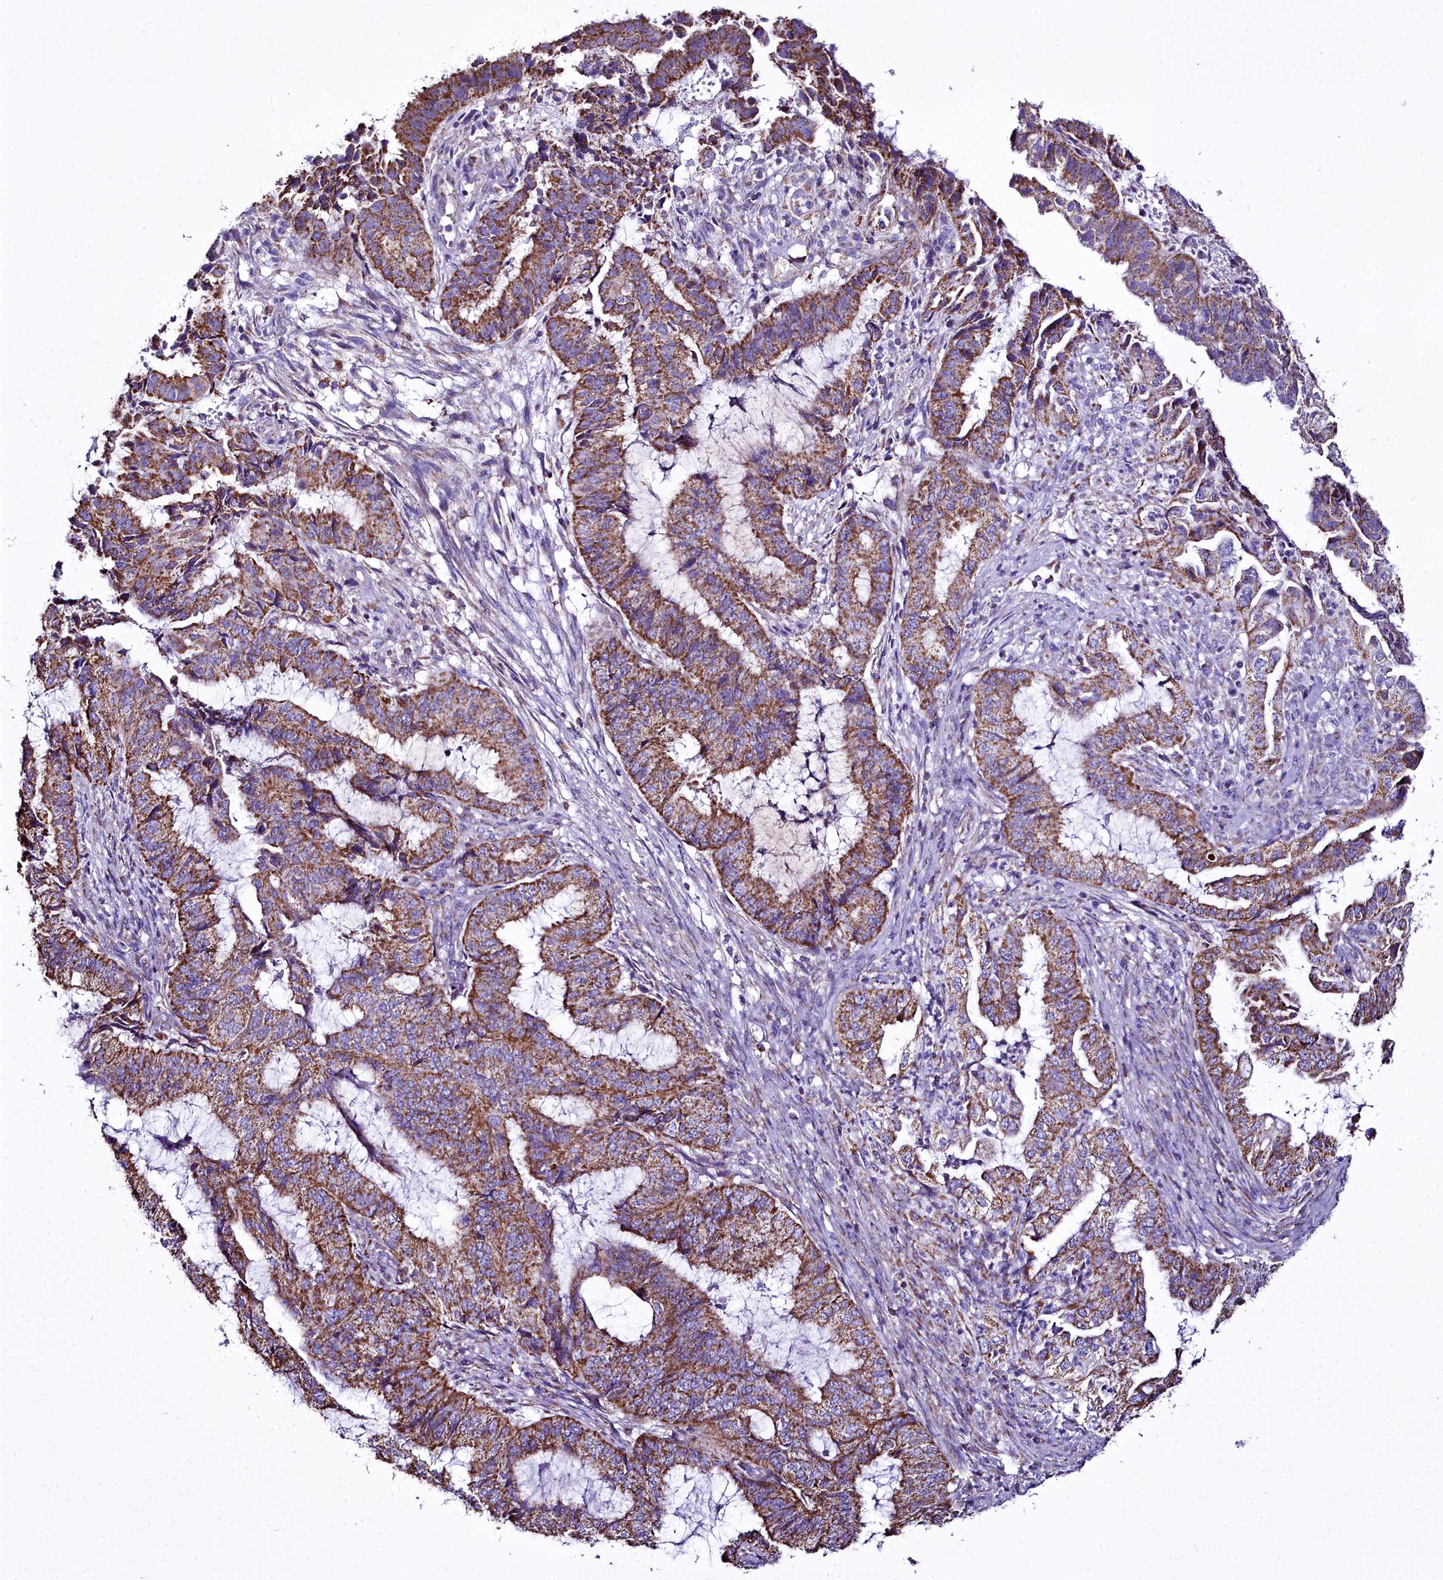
{"staining": {"intensity": "moderate", "quantity": ">75%", "location": "cytoplasmic/membranous"}, "tissue": "endometrial cancer", "cell_type": "Tumor cells", "image_type": "cancer", "snomed": [{"axis": "morphology", "description": "Adenocarcinoma, NOS"}, {"axis": "topography", "description": "Endometrium"}], "caption": "Endometrial adenocarcinoma stained with immunohistochemistry (IHC) reveals moderate cytoplasmic/membranous staining in approximately >75% of tumor cells. The staining was performed using DAB (3,3'-diaminobenzidine), with brown indicating positive protein expression. Nuclei are stained blue with hematoxylin.", "gene": "WDFY3", "patient": {"sex": "female", "age": 51}}